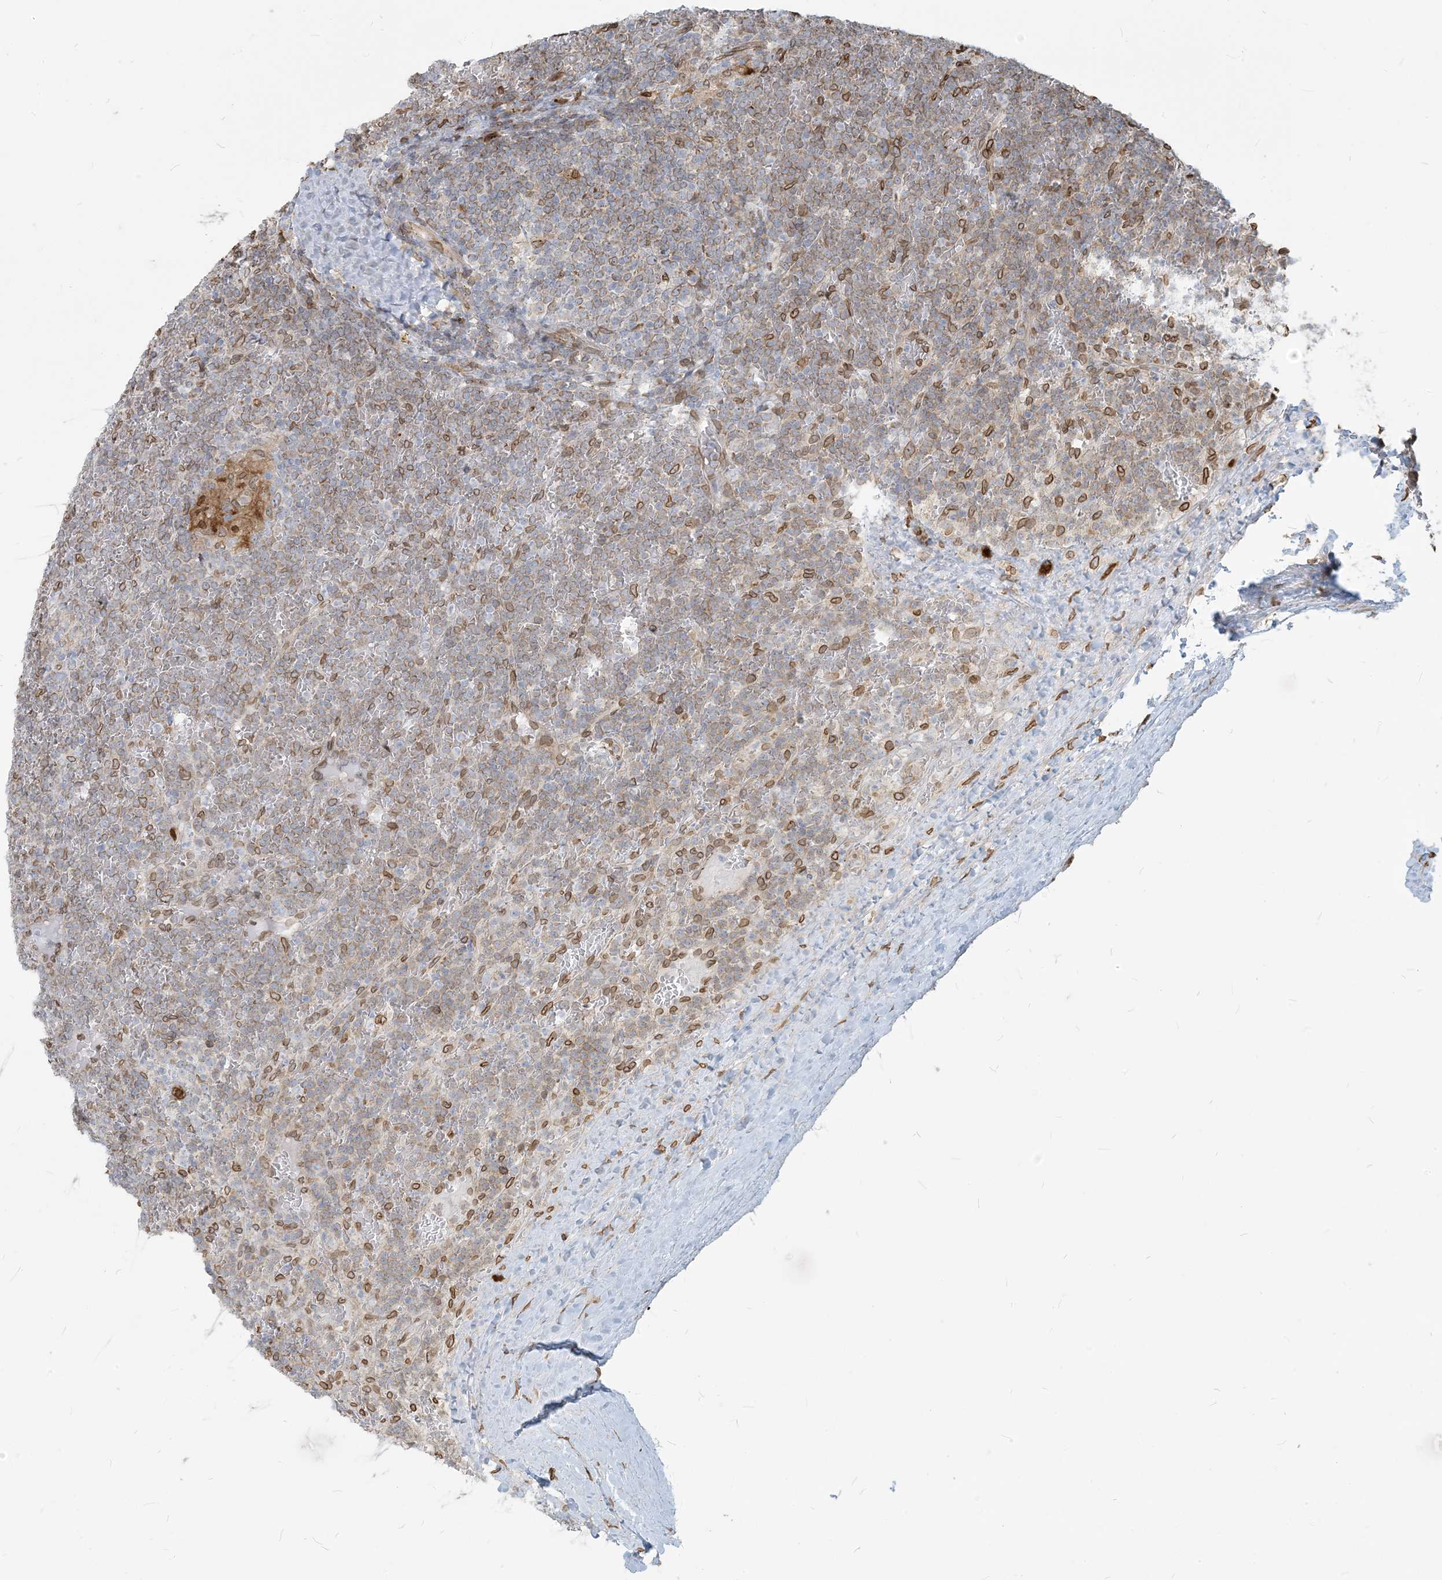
{"staining": {"intensity": "weak", "quantity": "25%-75%", "location": "cytoplasmic/membranous,nuclear"}, "tissue": "lymphoma", "cell_type": "Tumor cells", "image_type": "cancer", "snomed": [{"axis": "morphology", "description": "Malignant lymphoma, non-Hodgkin's type, Low grade"}, {"axis": "topography", "description": "Spleen"}], "caption": "This micrograph displays low-grade malignant lymphoma, non-Hodgkin's type stained with immunohistochemistry to label a protein in brown. The cytoplasmic/membranous and nuclear of tumor cells show weak positivity for the protein. Nuclei are counter-stained blue.", "gene": "WWP1", "patient": {"sex": "female", "age": 19}}